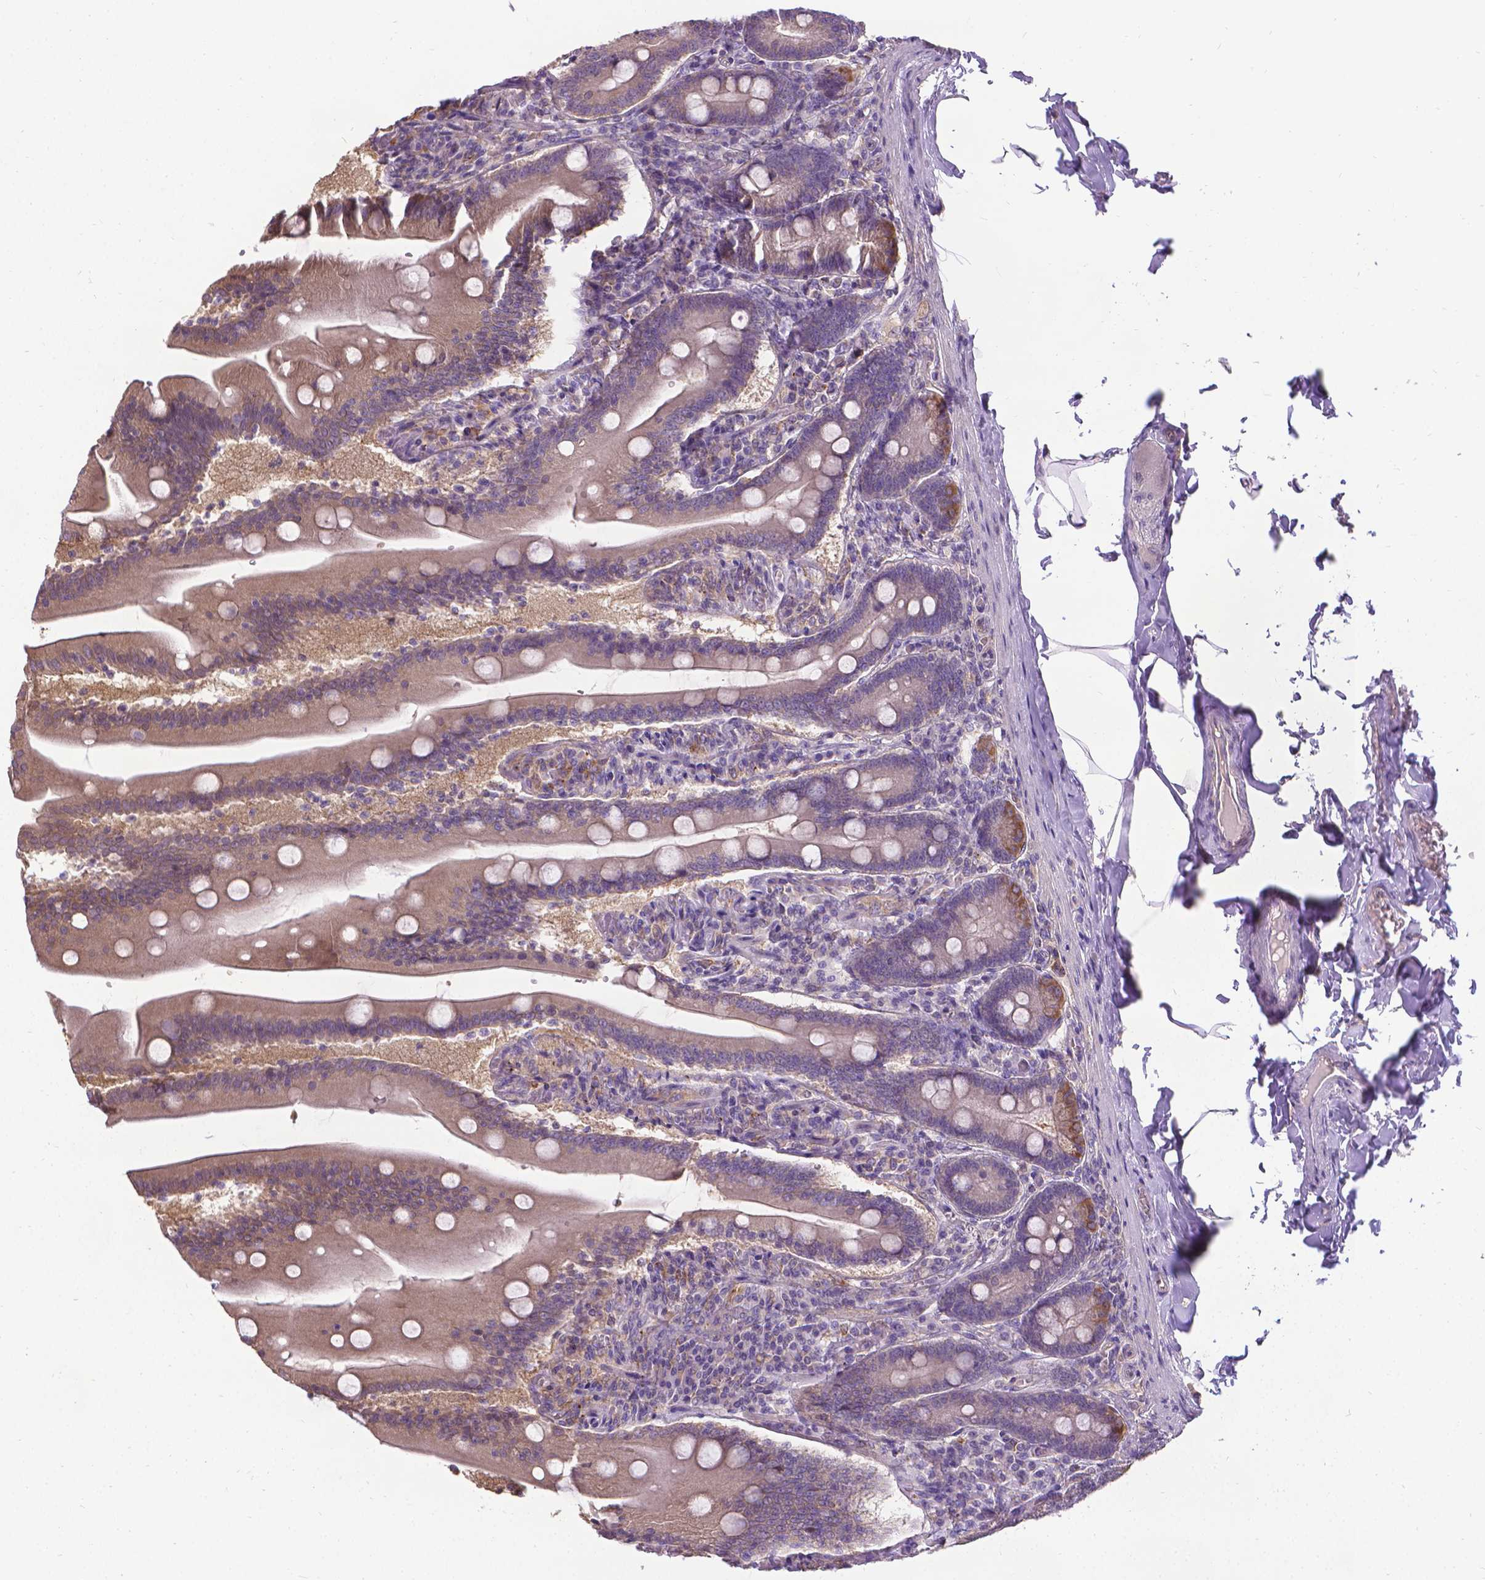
{"staining": {"intensity": "weak", "quantity": "25%-75%", "location": "cytoplasmic/membranous"}, "tissue": "small intestine", "cell_type": "Glandular cells", "image_type": "normal", "snomed": [{"axis": "morphology", "description": "Normal tissue, NOS"}, {"axis": "topography", "description": "Small intestine"}], "caption": "Glandular cells exhibit weak cytoplasmic/membranous expression in approximately 25%-75% of cells in unremarkable small intestine.", "gene": "CFAP299", "patient": {"sex": "male", "age": 37}}